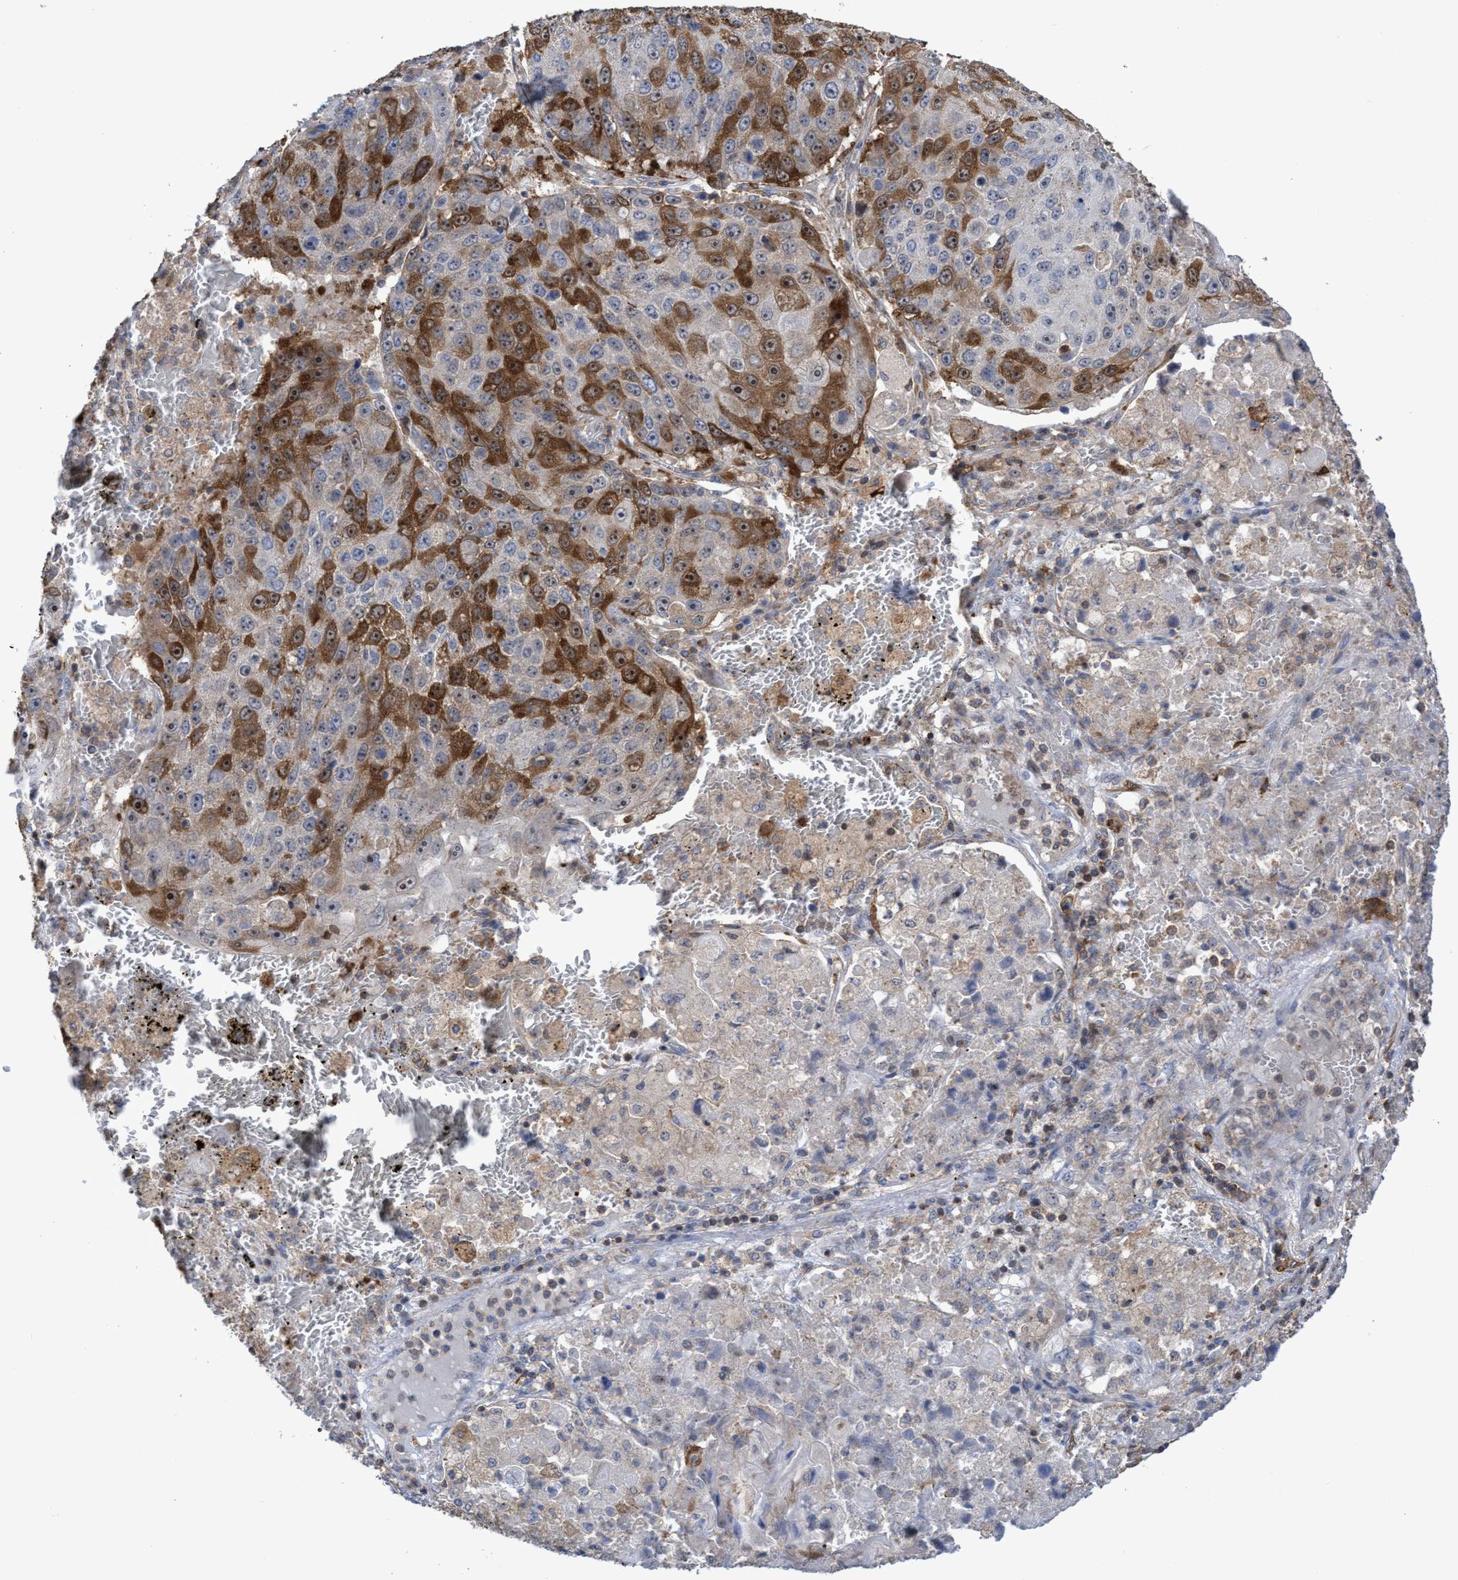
{"staining": {"intensity": "moderate", "quantity": "25%-75%", "location": "cytoplasmic/membranous,nuclear"}, "tissue": "lung cancer", "cell_type": "Tumor cells", "image_type": "cancer", "snomed": [{"axis": "morphology", "description": "Squamous cell carcinoma, NOS"}, {"axis": "topography", "description": "Lung"}], "caption": "A high-resolution histopathology image shows immunohistochemistry staining of lung cancer (squamous cell carcinoma), which reveals moderate cytoplasmic/membranous and nuclear positivity in about 25%-75% of tumor cells.", "gene": "SLBP", "patient": {"sex": "male", "age": 61}}